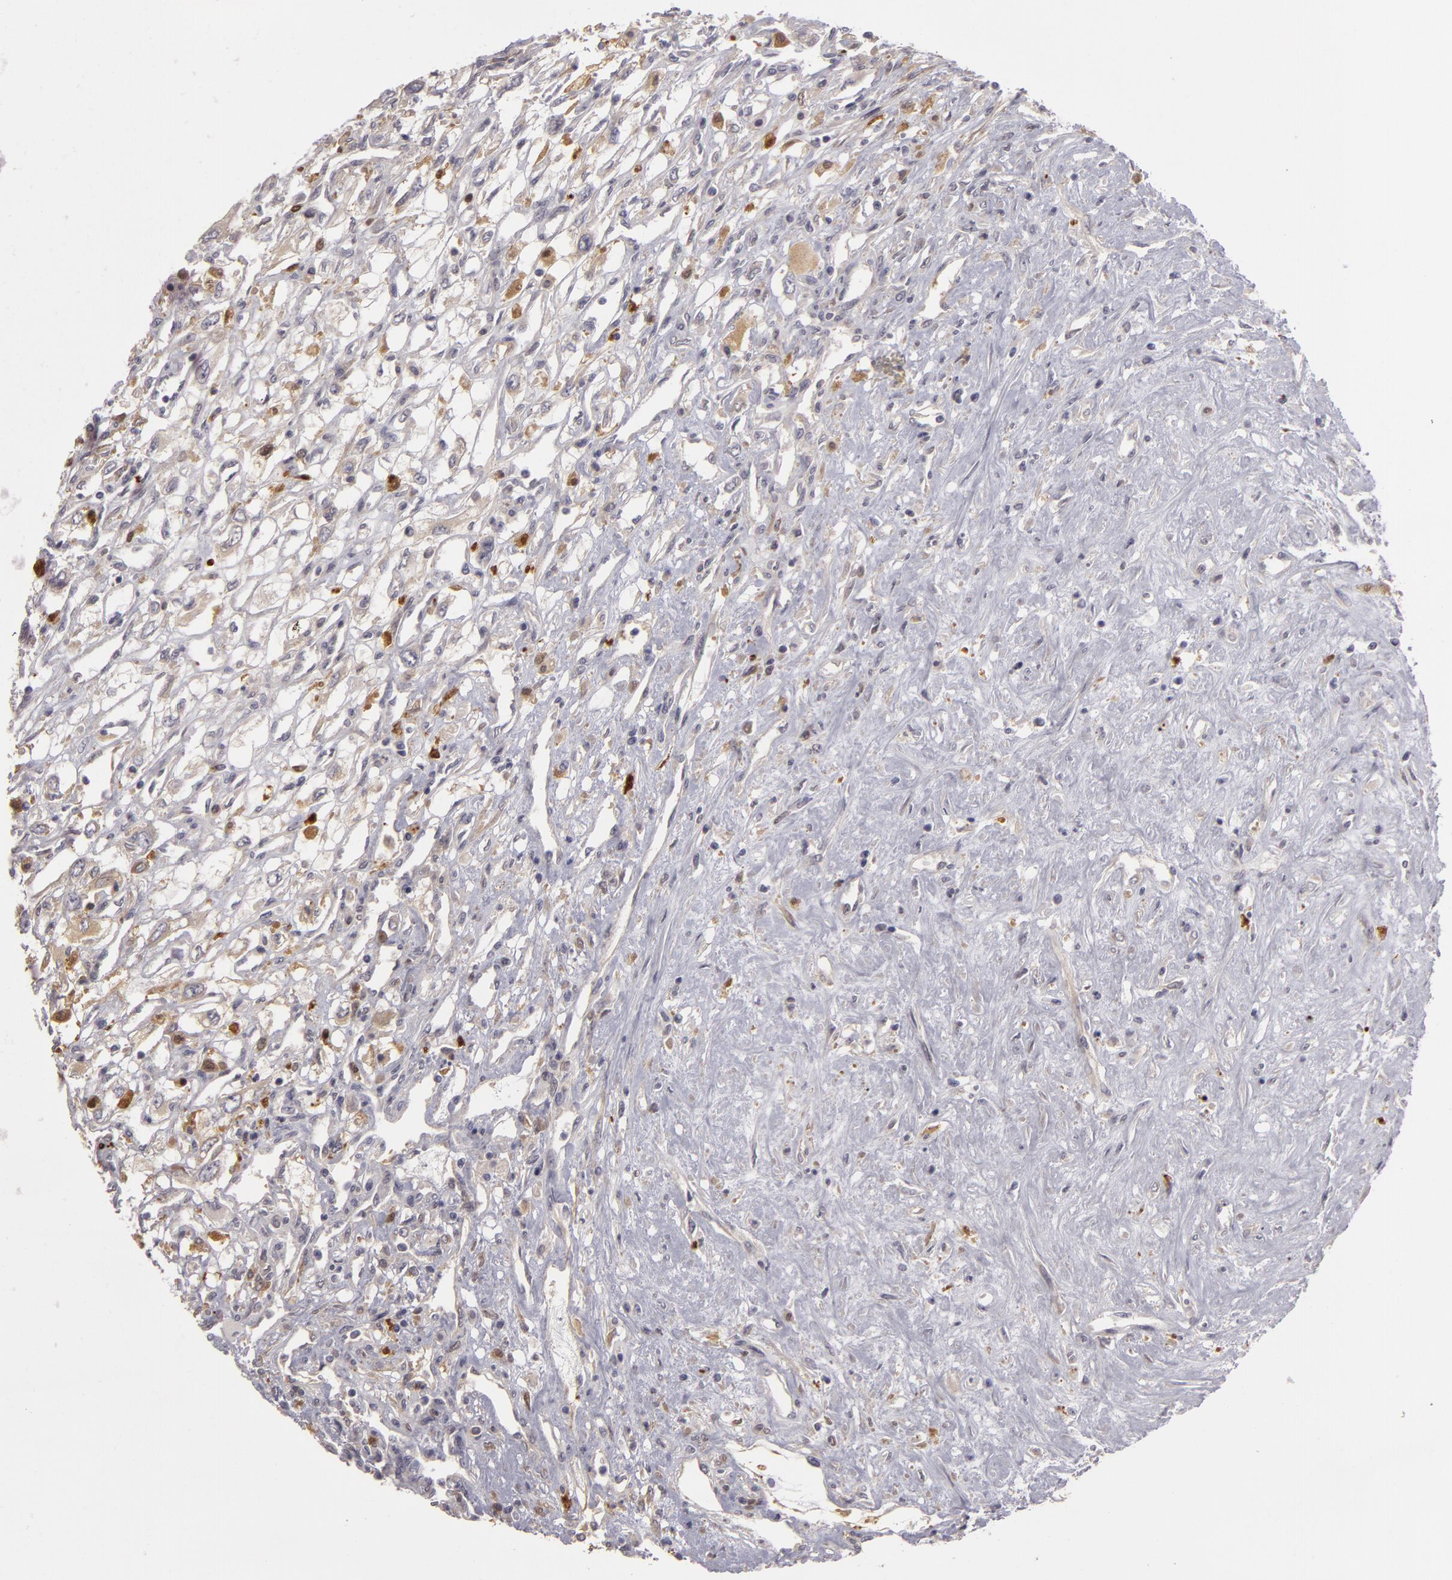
{"staining": {"intensity": "negative", "quantity": "none", "location": "none"}, "tissue": "renal cancer", "cell_type": "Tumor cells", "image_type": "cancer", "snomed": [{"axis": "morphology", "description": "Adenocarcinoma, NOS"}, {"axis": "topography", "description": "Kidney"}], "caption": "Renal cancer was stained to show a protein in brown. There is no significant expression in tumor cells.", "gene": "ZNF229", "patient": {"sex": "male", "age": 57}}